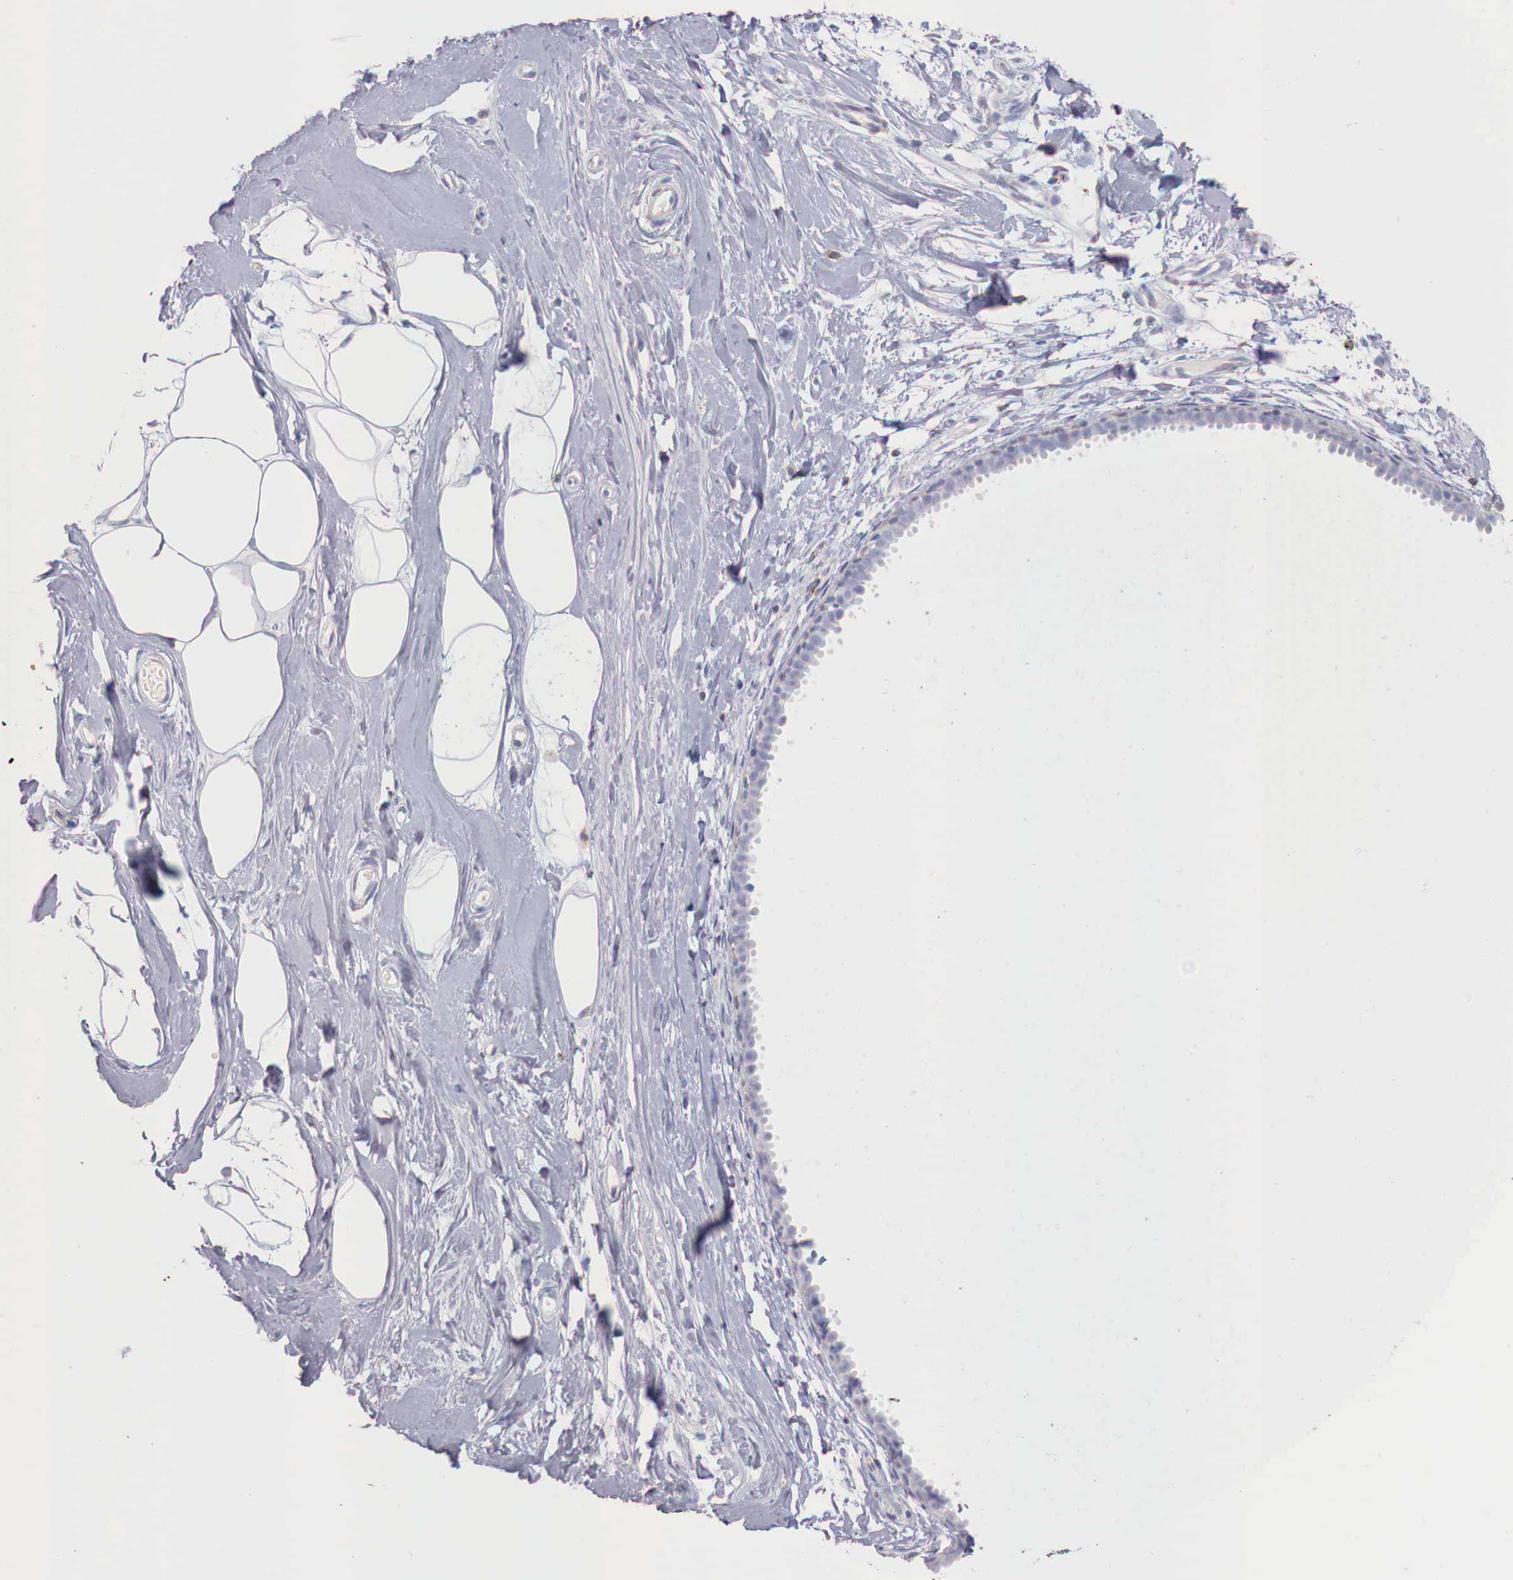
{"staining": {"intensity": "negative", "quantity": "none", "location": "none"}, "tissue": "breast", "cell_type": "Adipocytes", "image_type": "normal", "snomed": [{"axis": "morphology", "description": "Normal tissue, NOS"}, {"axis": "topography", "description": "Breast"}], "caption": "This histopathology image is of benign breast stained with IHC to label a protein in brown with the nuclei are counter-stained blue. There is no positivity in adipocytes.", "gene": "IDH3G", "patient": {"sex": "female", "age": 44}}